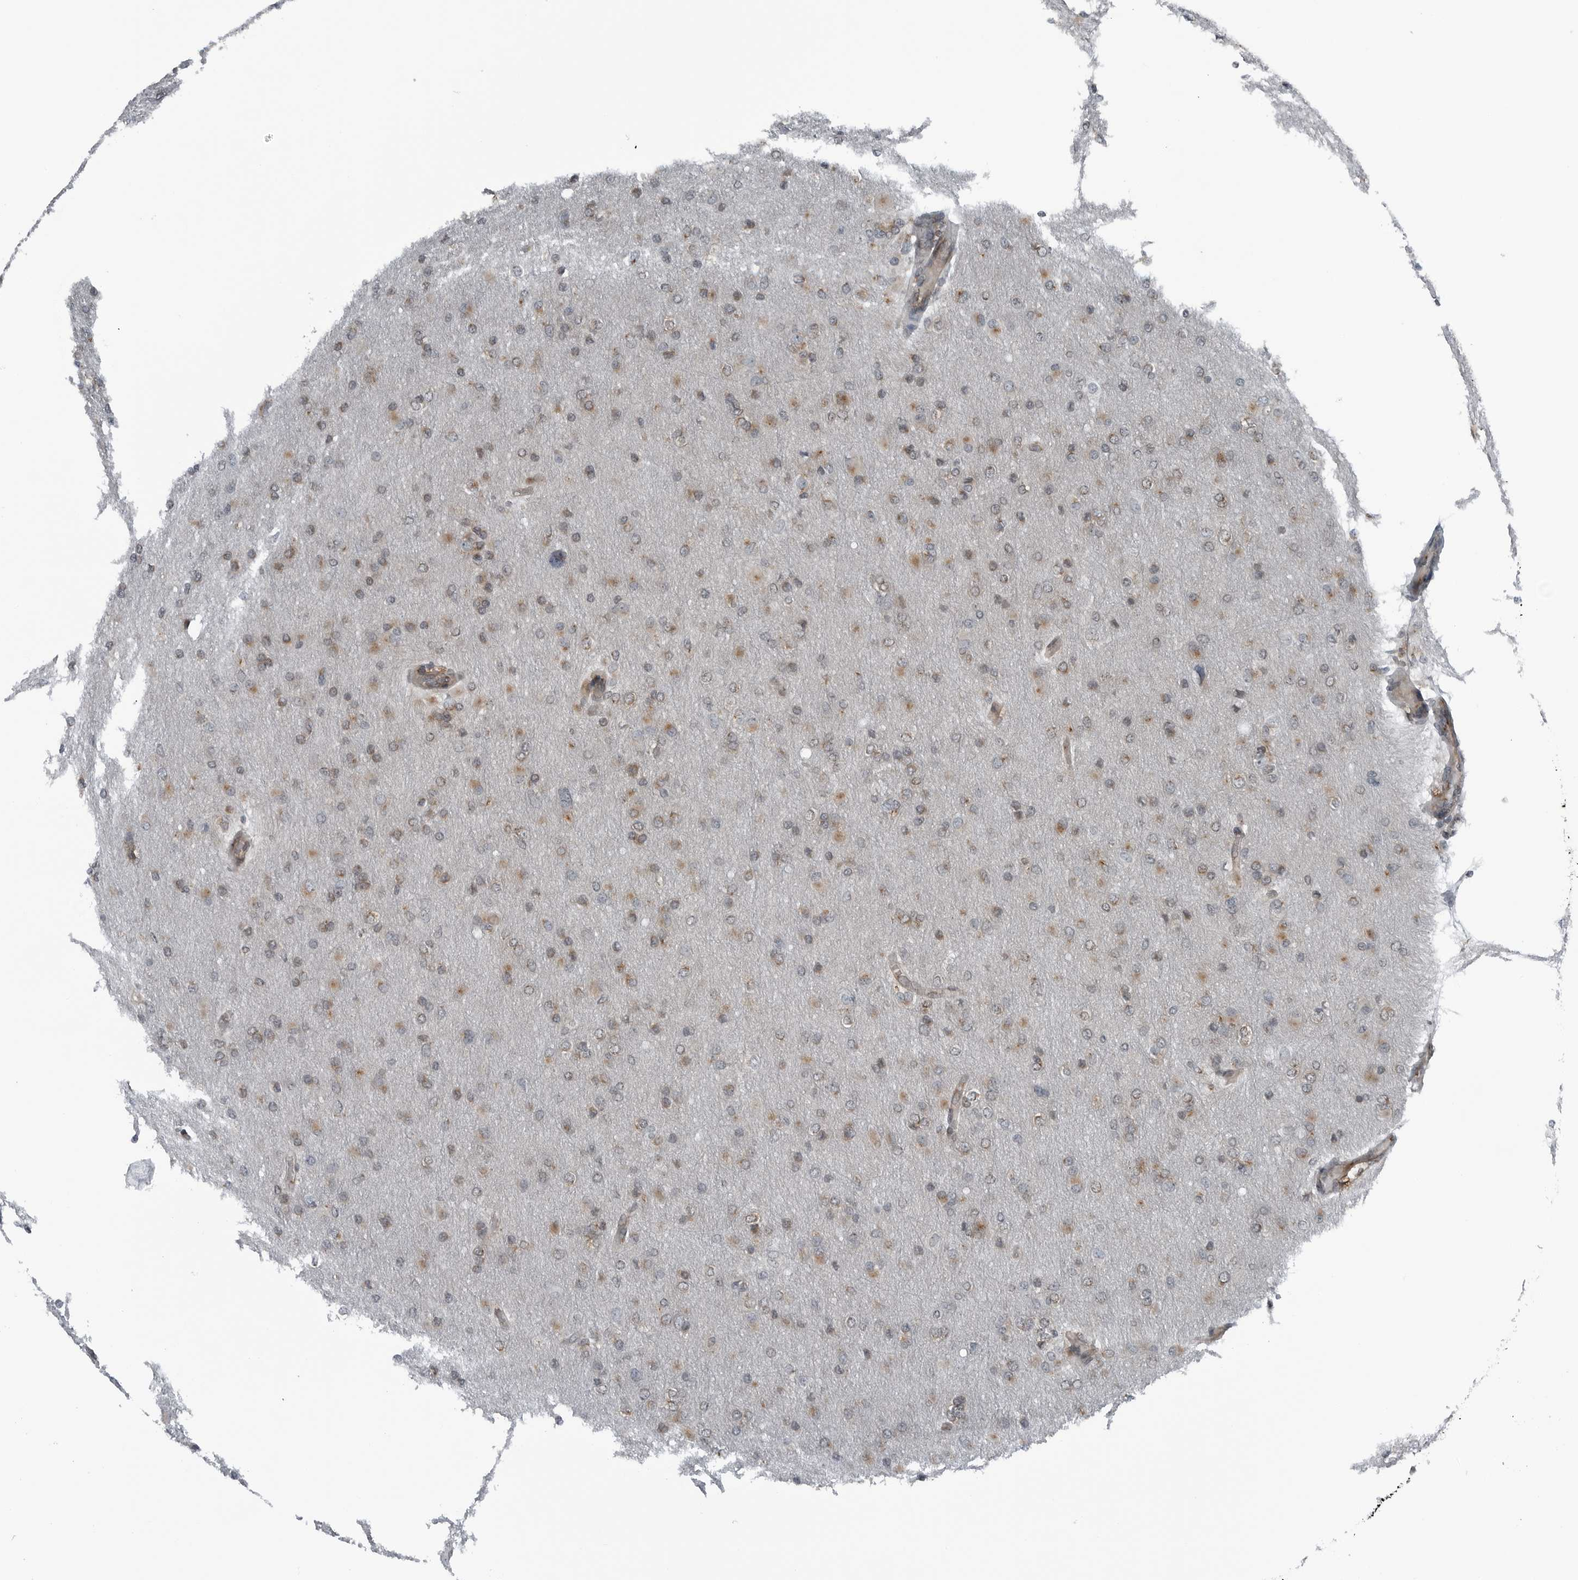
{"staining": {"intensity": "weak", "quantity": "25%-75%", "location": "cytoplasmic/membranous"}, "tissue": "glioma", "cell_type": "Tumor cells", "image_type": "cancer", "snomed": [{"axis": "morphology", "description": "Glioma, malignant, High grade"}, {"axis": "topography", "description": "Cerebral cortex"}], "caption": "High-grade glioma (malignant) stained for a protein exhibits weak cytoplasmic/membranous positivity in tumor cells.", "gene": "CEP85", "patient": {"sex": "female", "age": 36}}